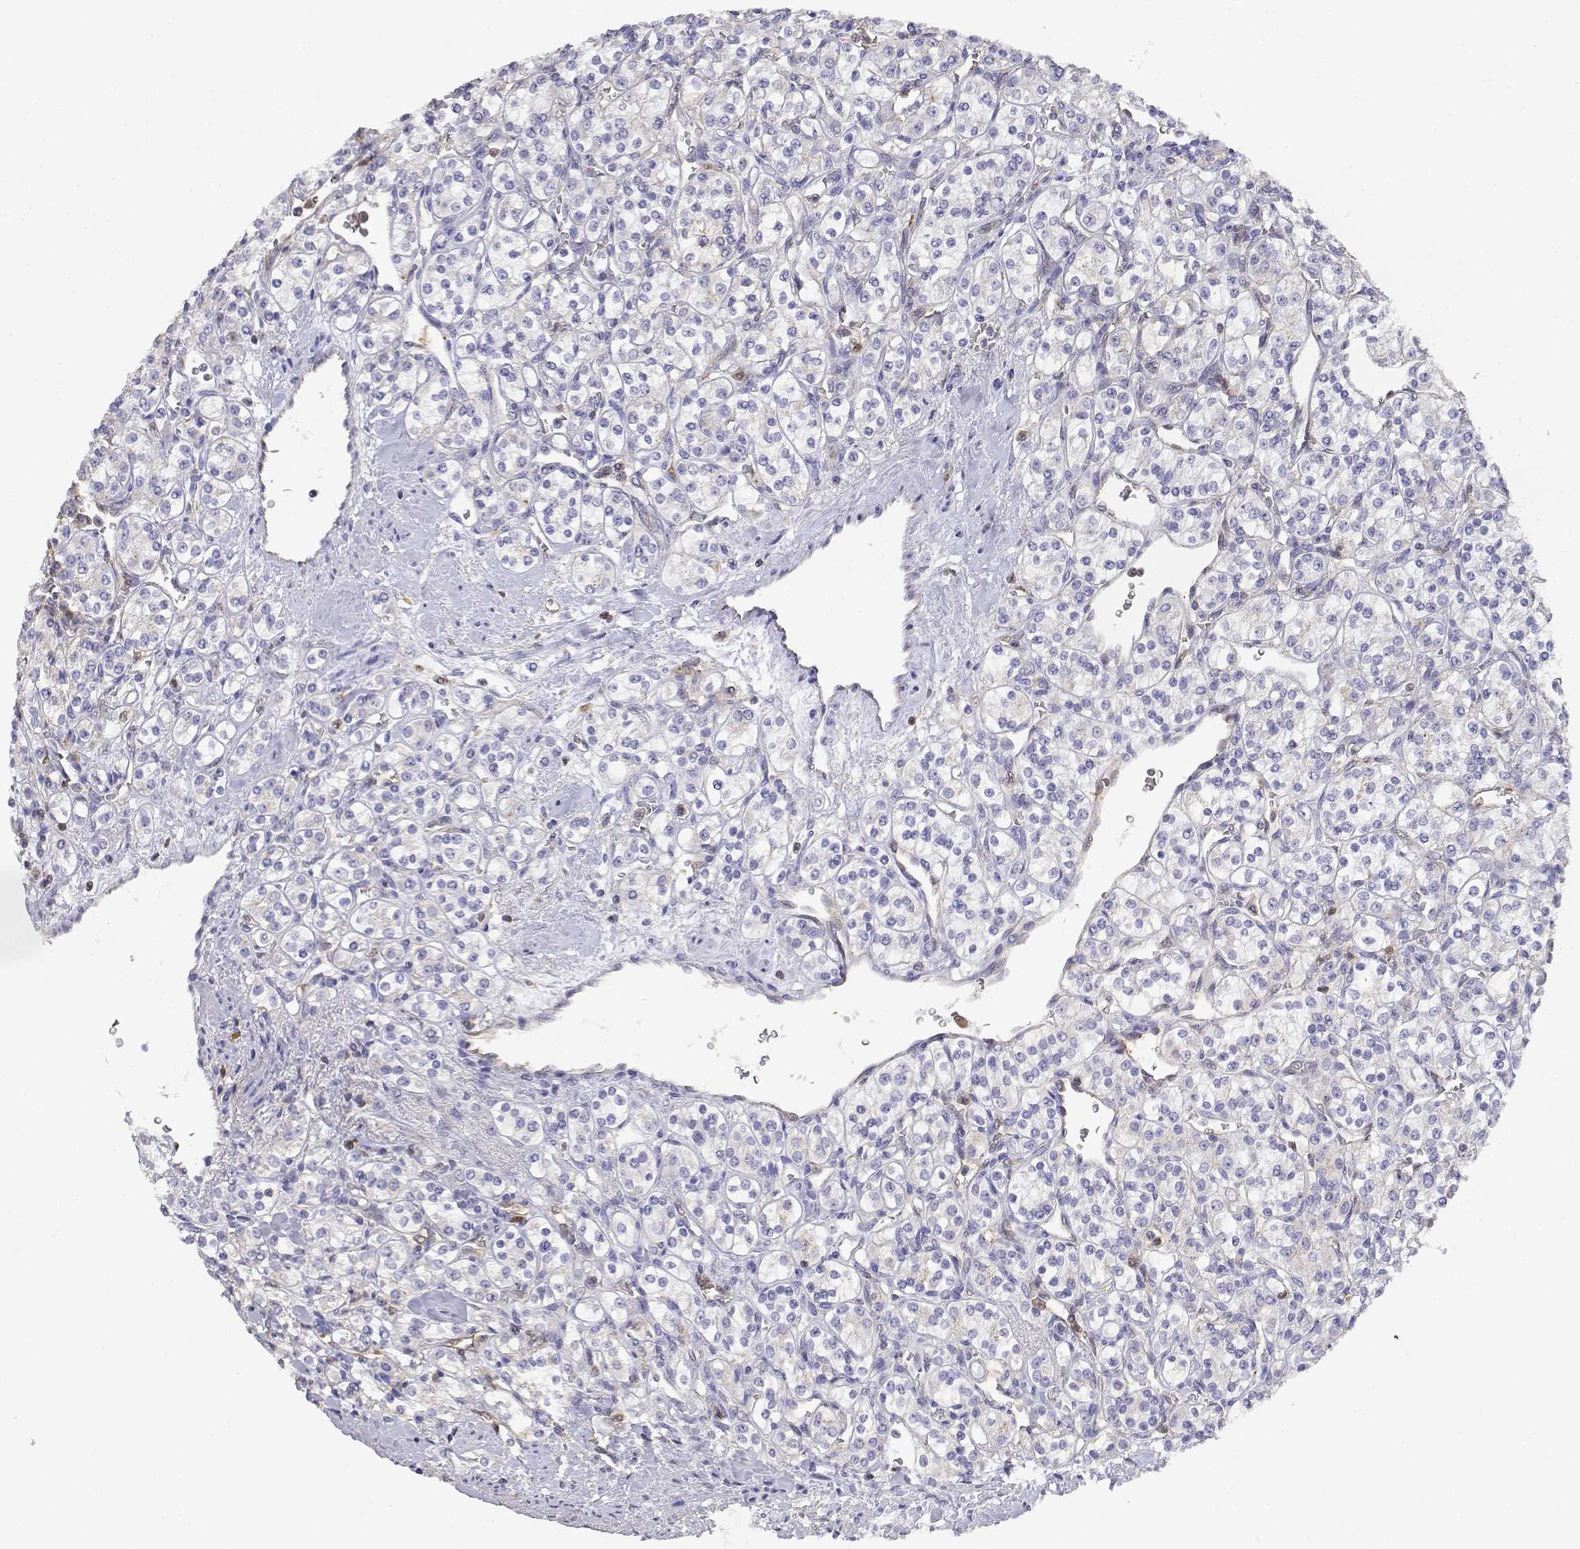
{"staining": {"intensity": "negative", "quantity": "none", "location": "none"}, "tissue": "renal cancer", "cell_type": "Tumor cells", "image_type": "cancer", "snomed": [{"axis": "morphology", "description": "Adenocarcinoma, NOS"}, {"axis": "topography", "description": "Kidney"}], "caption": "This is an immunohistochemistry image of adenocarcinoma (renal). There is no staining in tumor cells.", "gene": "ADA", "patient": {"sex": "male", "age": 77}}